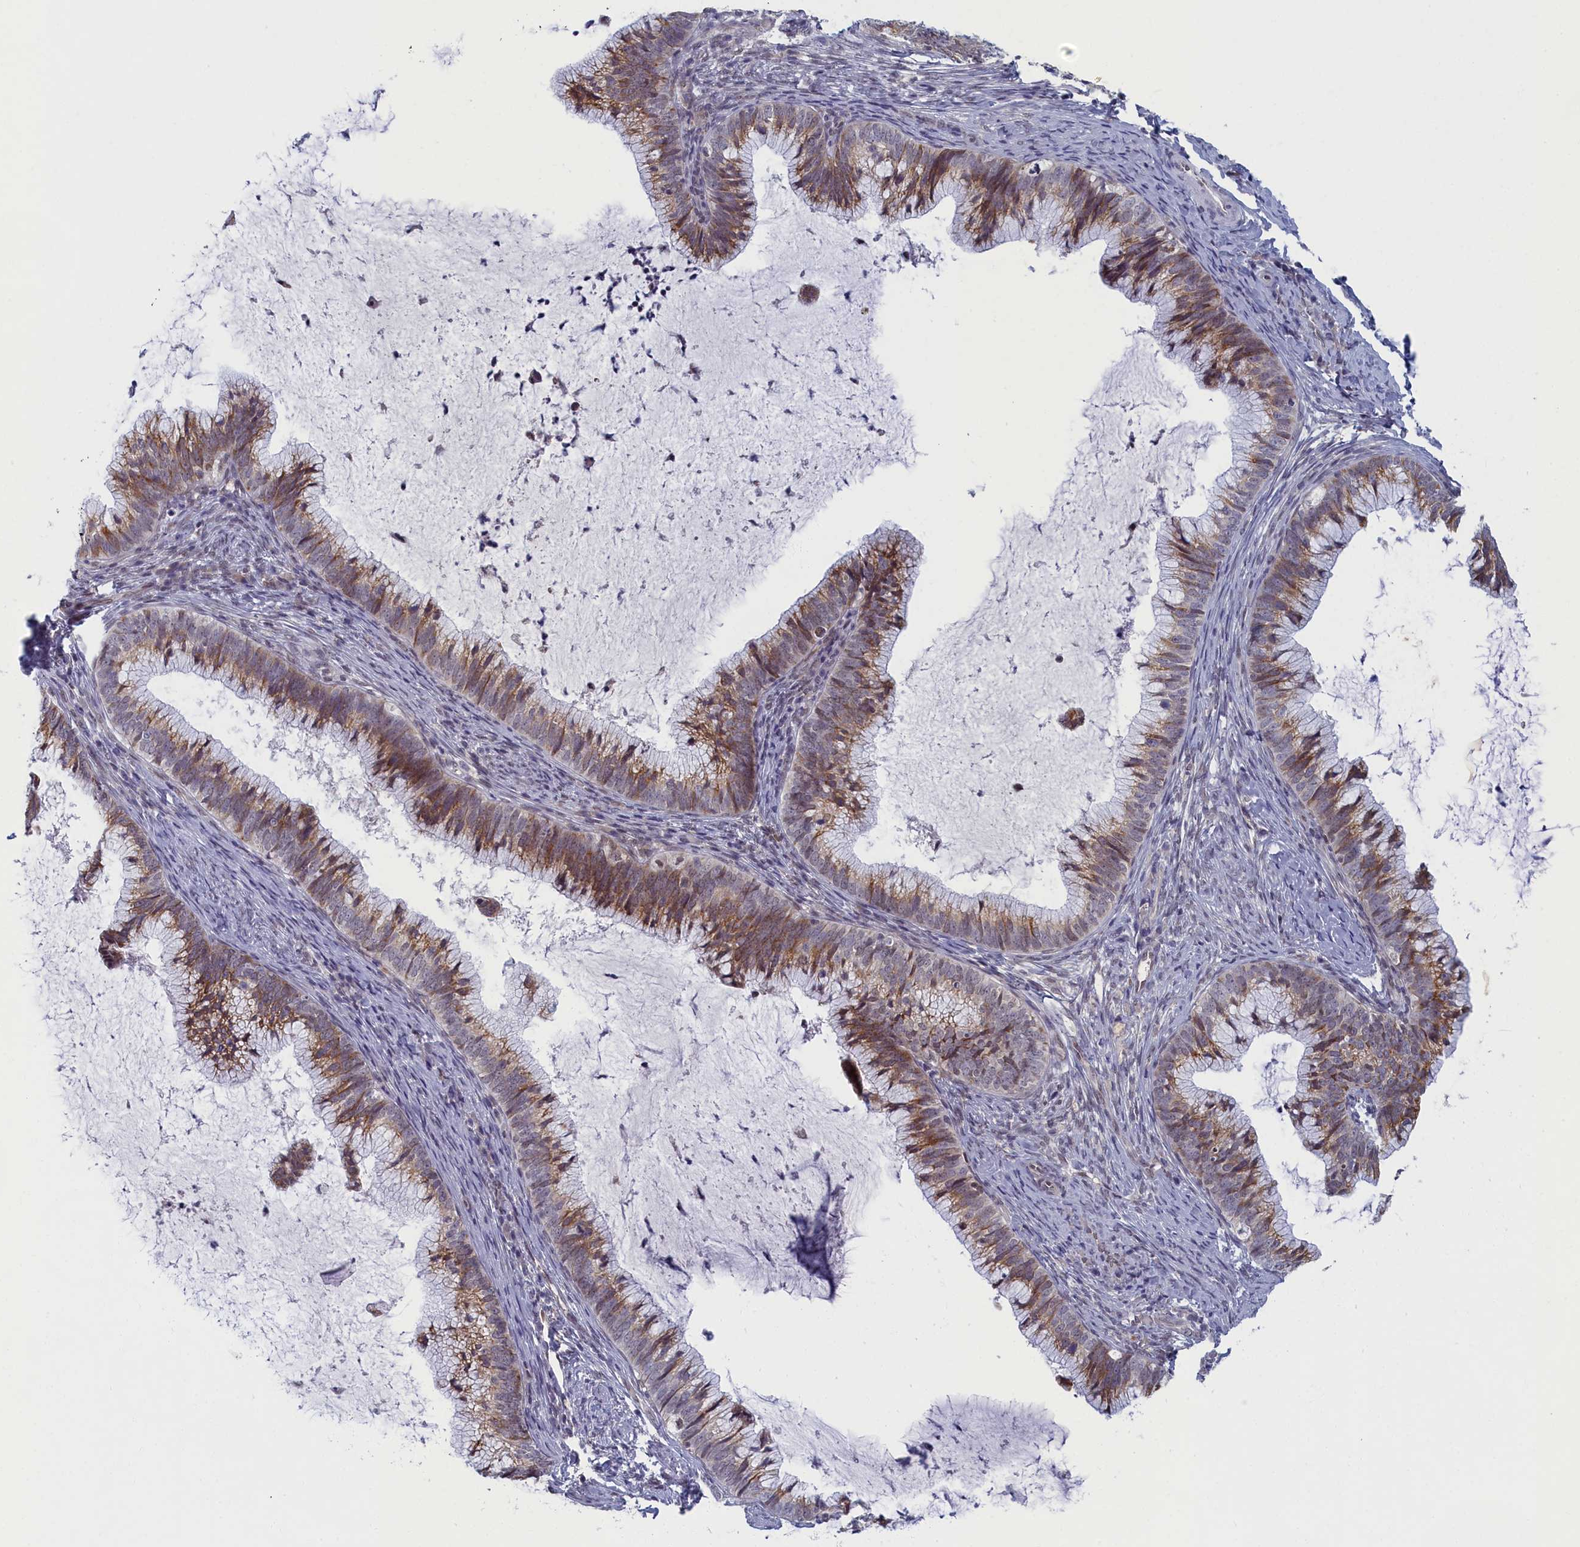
{"staining": {"intensity": "moderate", "quantity": "25%-75%", "location": "cytoplasmic/membranous"}, "tissue": "cervical cancer", "cell_type": "Tumor cells", "image_type": "cancer", "snomed": [{"axis": "morphology", "description": "Adenocarcinoma, NOS"}, {"axis": "topography", "description": "Cervix"}], "caption": "Immunohistochemical staining of cervical cancer (adenocarcinoma) demonstrates medium levels of moderate cytoplasmic/membranous staining in about 25%-75% of tumor cells.", "gene": "DNAJC17", "patient": {"sex": "female", "age": 36}}